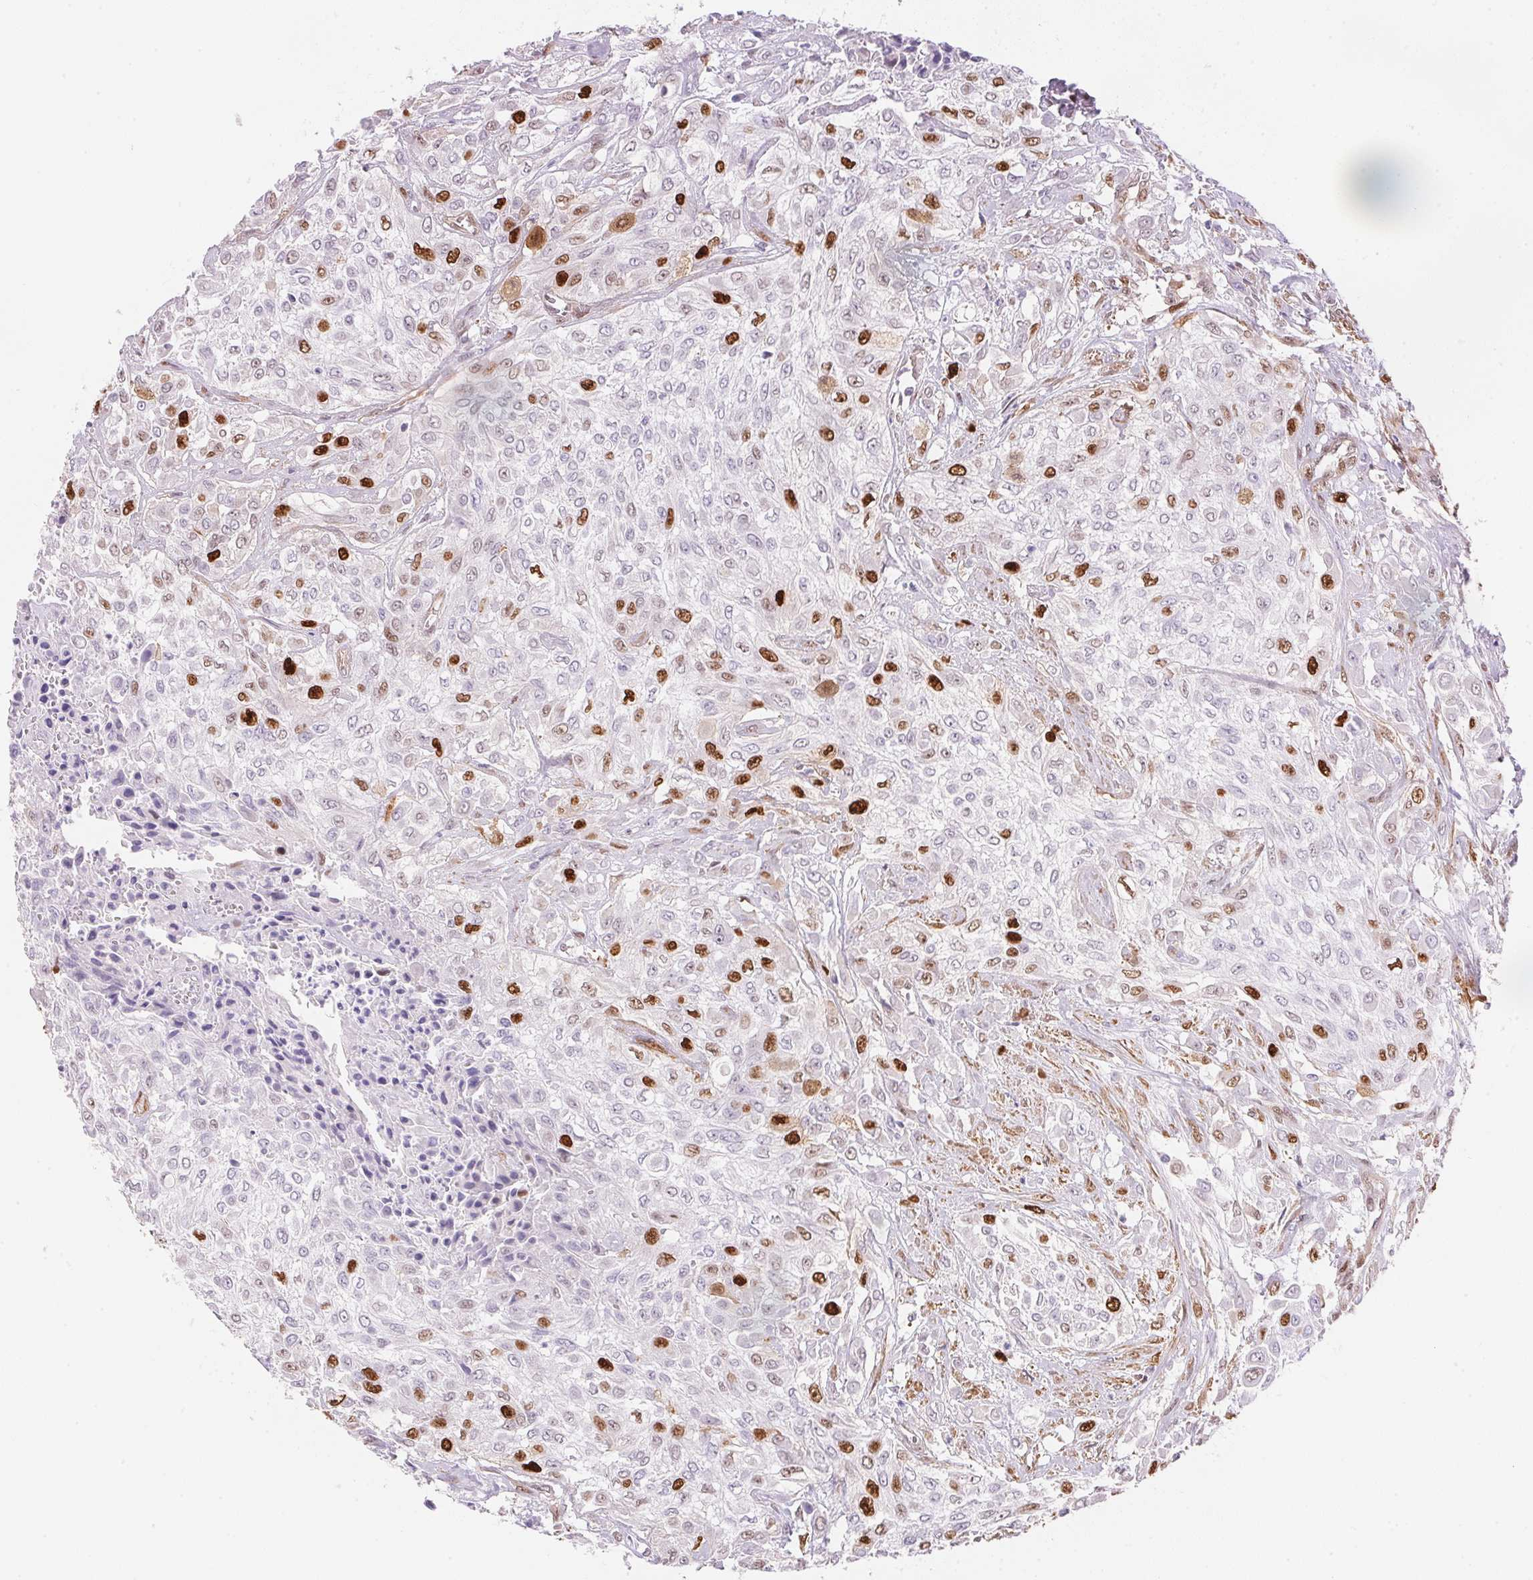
{"staining": {"intensity": "strong", "quantity": "<25%", "location": "nuclear"}, "tissue": "urothelial cancer", "cell_type": "Tumor cells", "image_type": "cancer", "snomed": [{"axis": "morphology", "description": "Urothelial carcinoma, High grade"}, {"axis": "topography", "description": "Urinary bladder"}], "caption": "This histopathology image exhibits immunohistochemistry staining of high-grade urothelial carcinoma, with medium strong nuclear expression in about <25% of tumor cells.", "gene": "SMTN", "patient": {"sex": "male", "age": 57}}